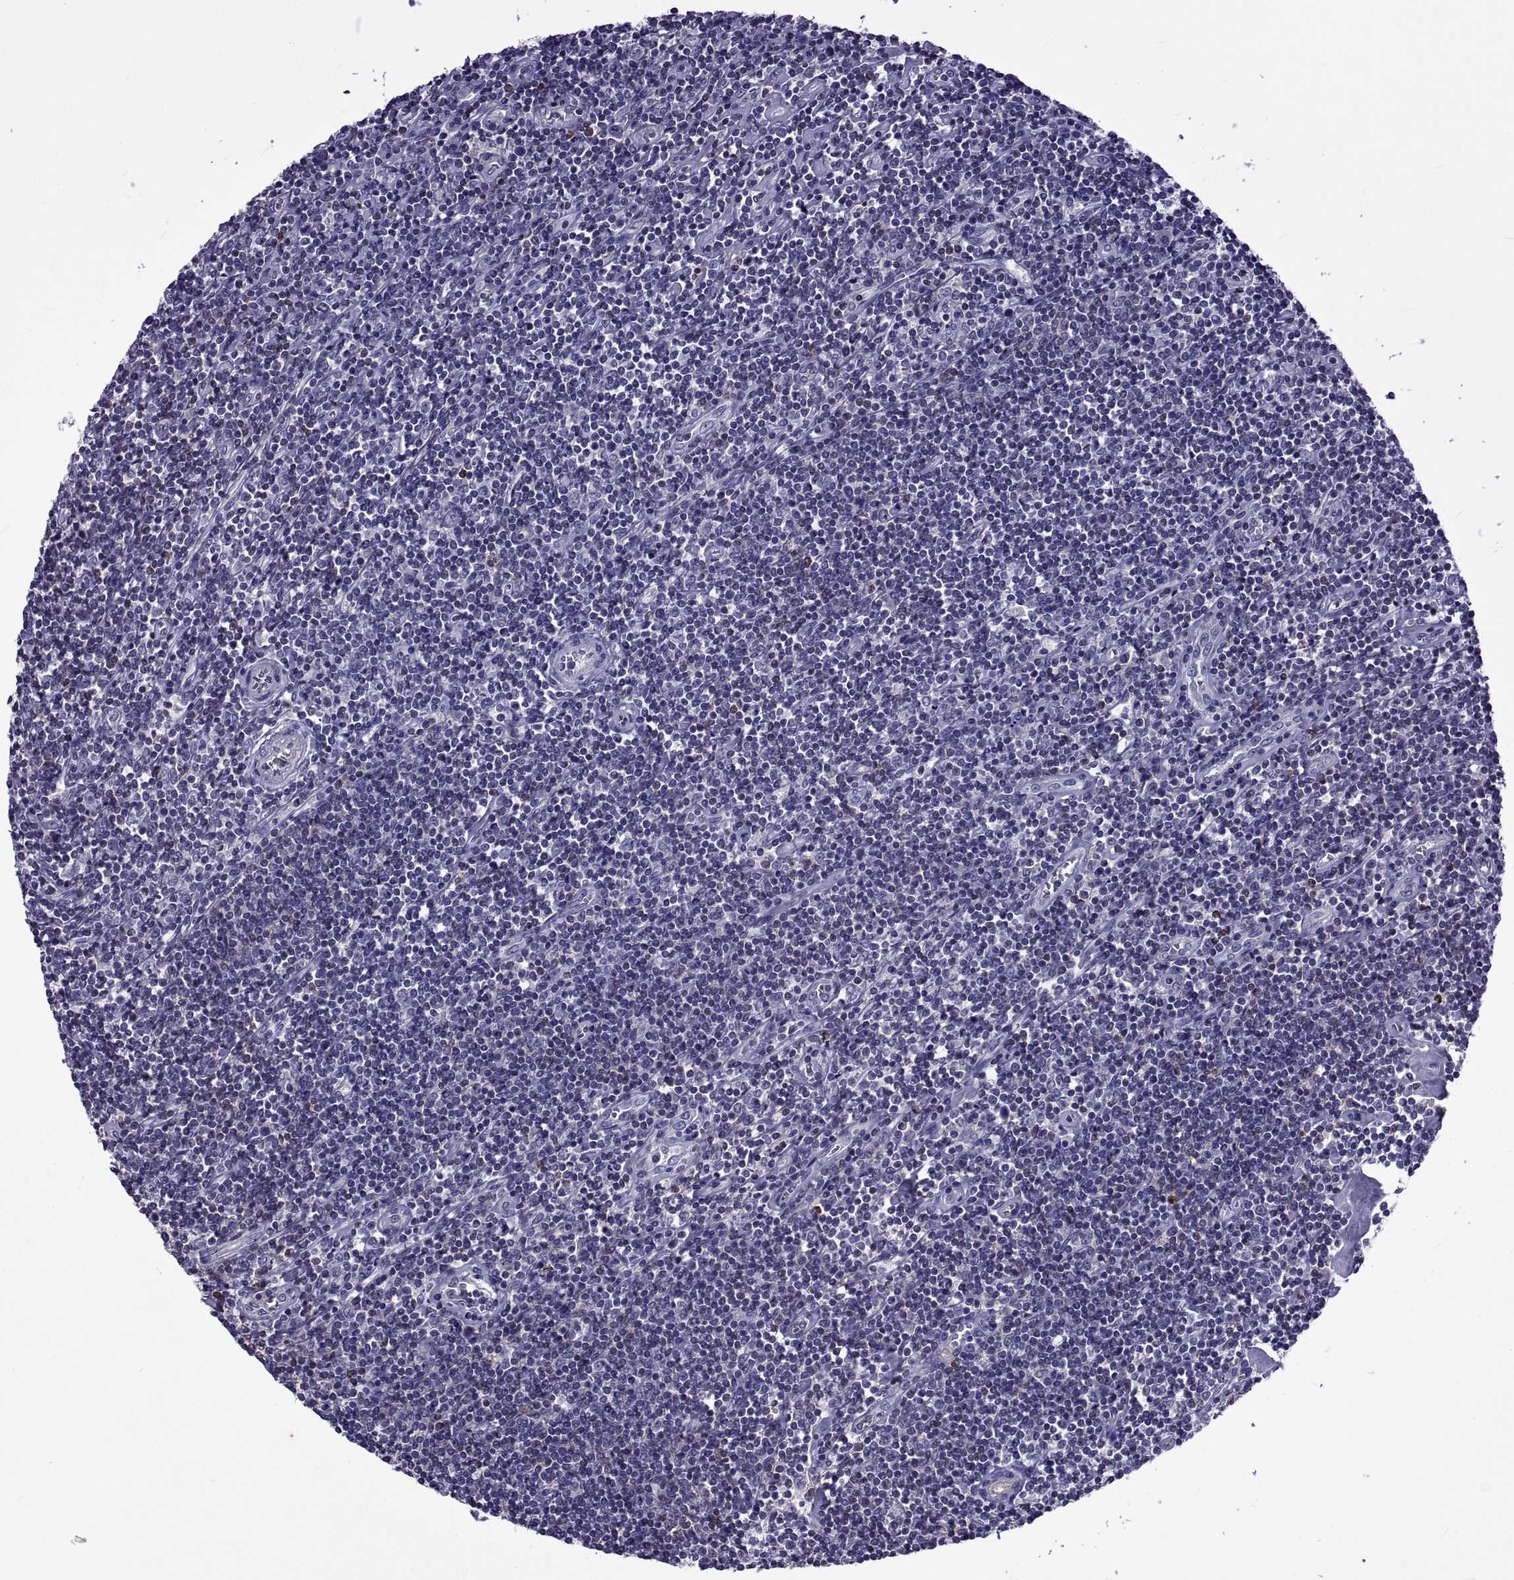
{"staining": {"intensity": "negative", "quantity": "none", "location": "none"}, "tissue": "lymphoma", "cell_type": "Tumor cells", "image_type": "cancer", "snomed": [{"axis": "morphology", "description": "Hodgkin's disease, NOS"}, {"axis": "topography", "description": "Lymph node"}], "caption": "The IHC histopathology image has no significant positivity in tumor cells of Hodgkin's disease tissue. (Brightfield microscopy of DAB (3,3'-diaminobenzidine) immunohistochemistry (IHC) at high magnification).", "gene": "LCN9", "patient": {"sex": "male", "age": 40}}